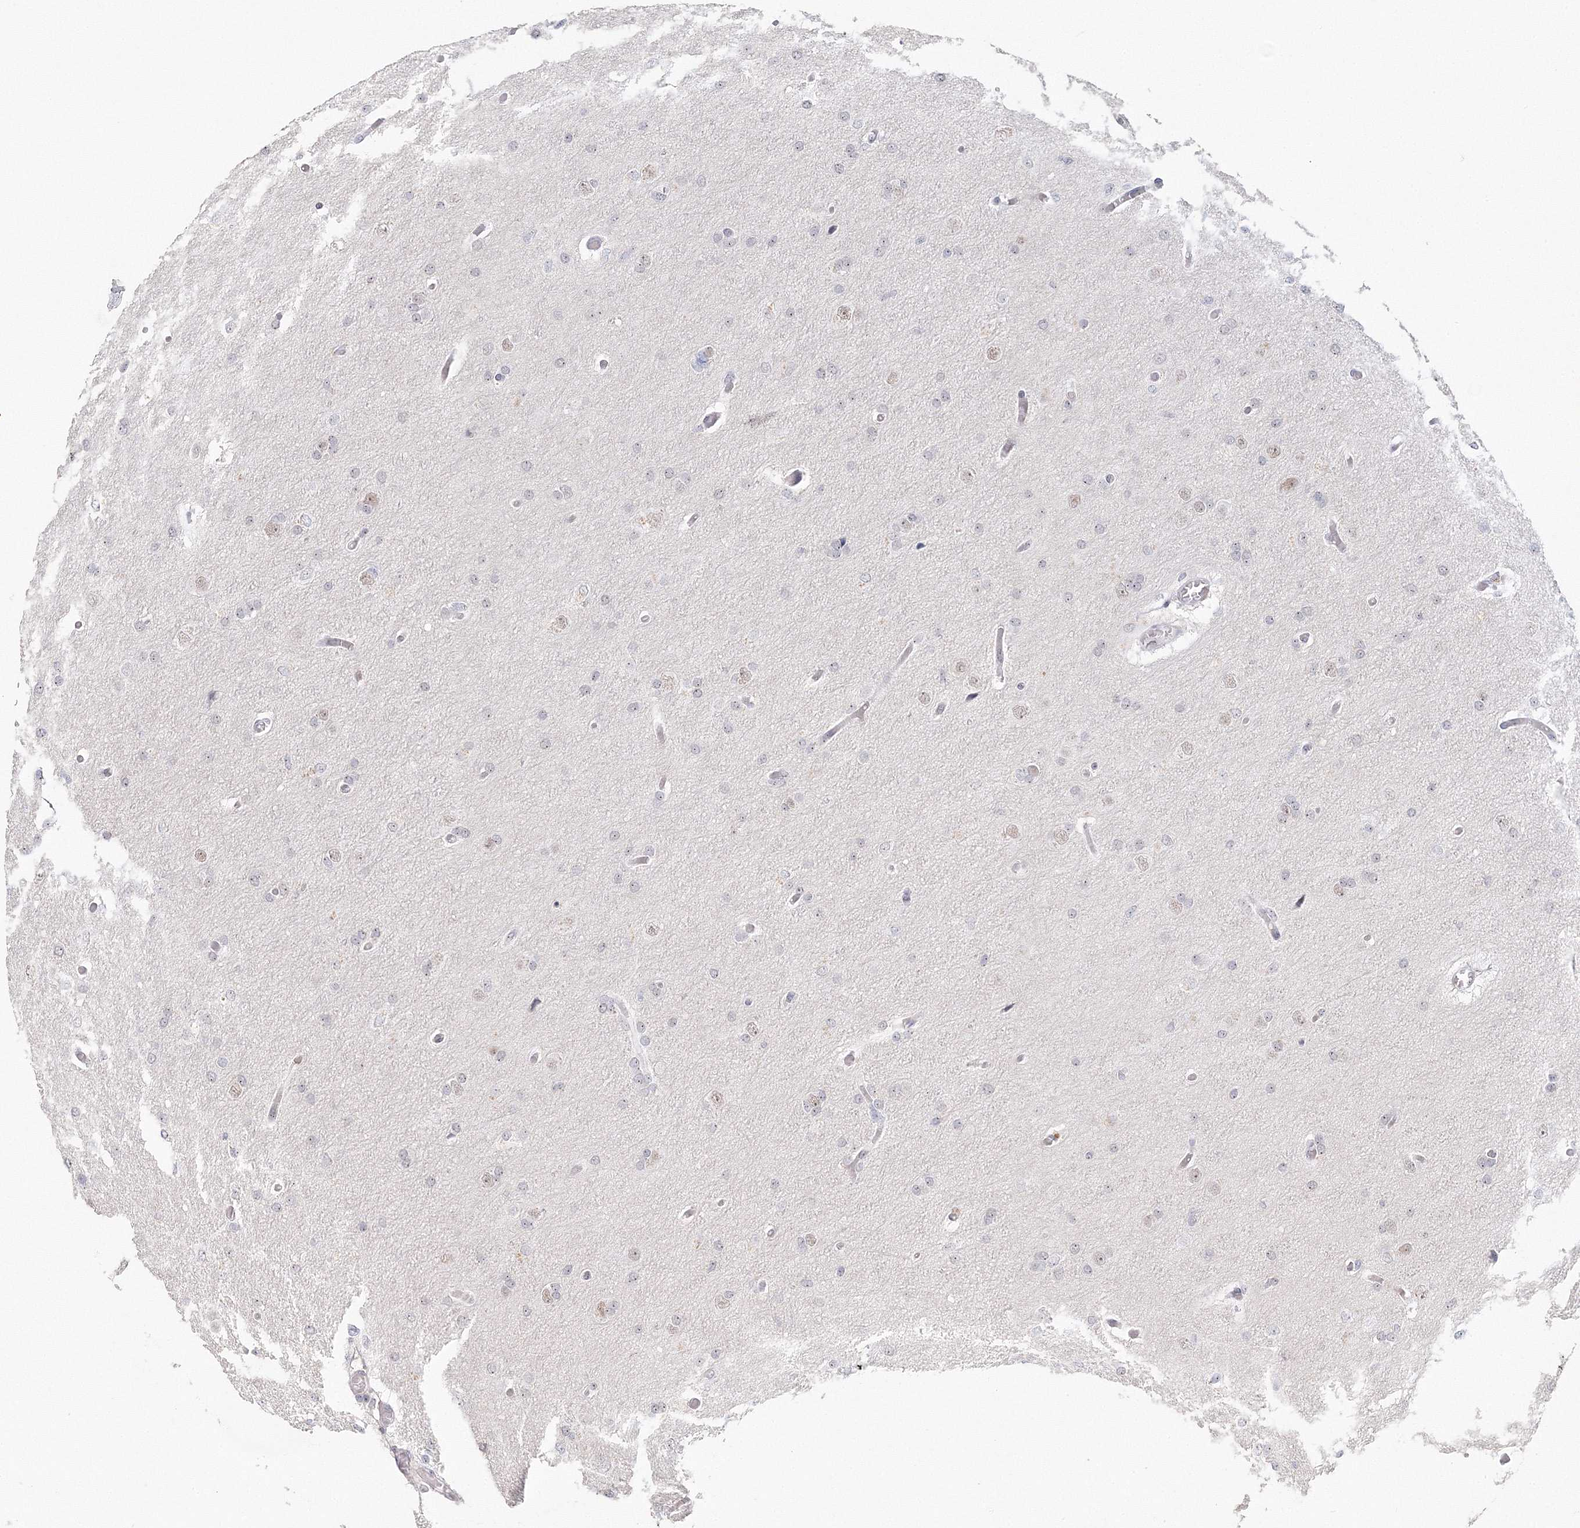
{"staining": {"intensity": "negative", "quantity": "none", "location": "none"}, "tissue": "glioma", "cell_type": "Tumor cells", "image_type": "cancer", "snomed": [{"axis": "morphology", "description": "Glioma, malignant, High grade"}, {"axis": "topography", "description": "Cerebral cortex"}], "caption": "Glioma stained for a protein using immunohistochemistry shows no staining tumor cells.", "gene": "SIRT7", "patient": {"sex": "female", "age": 36}}